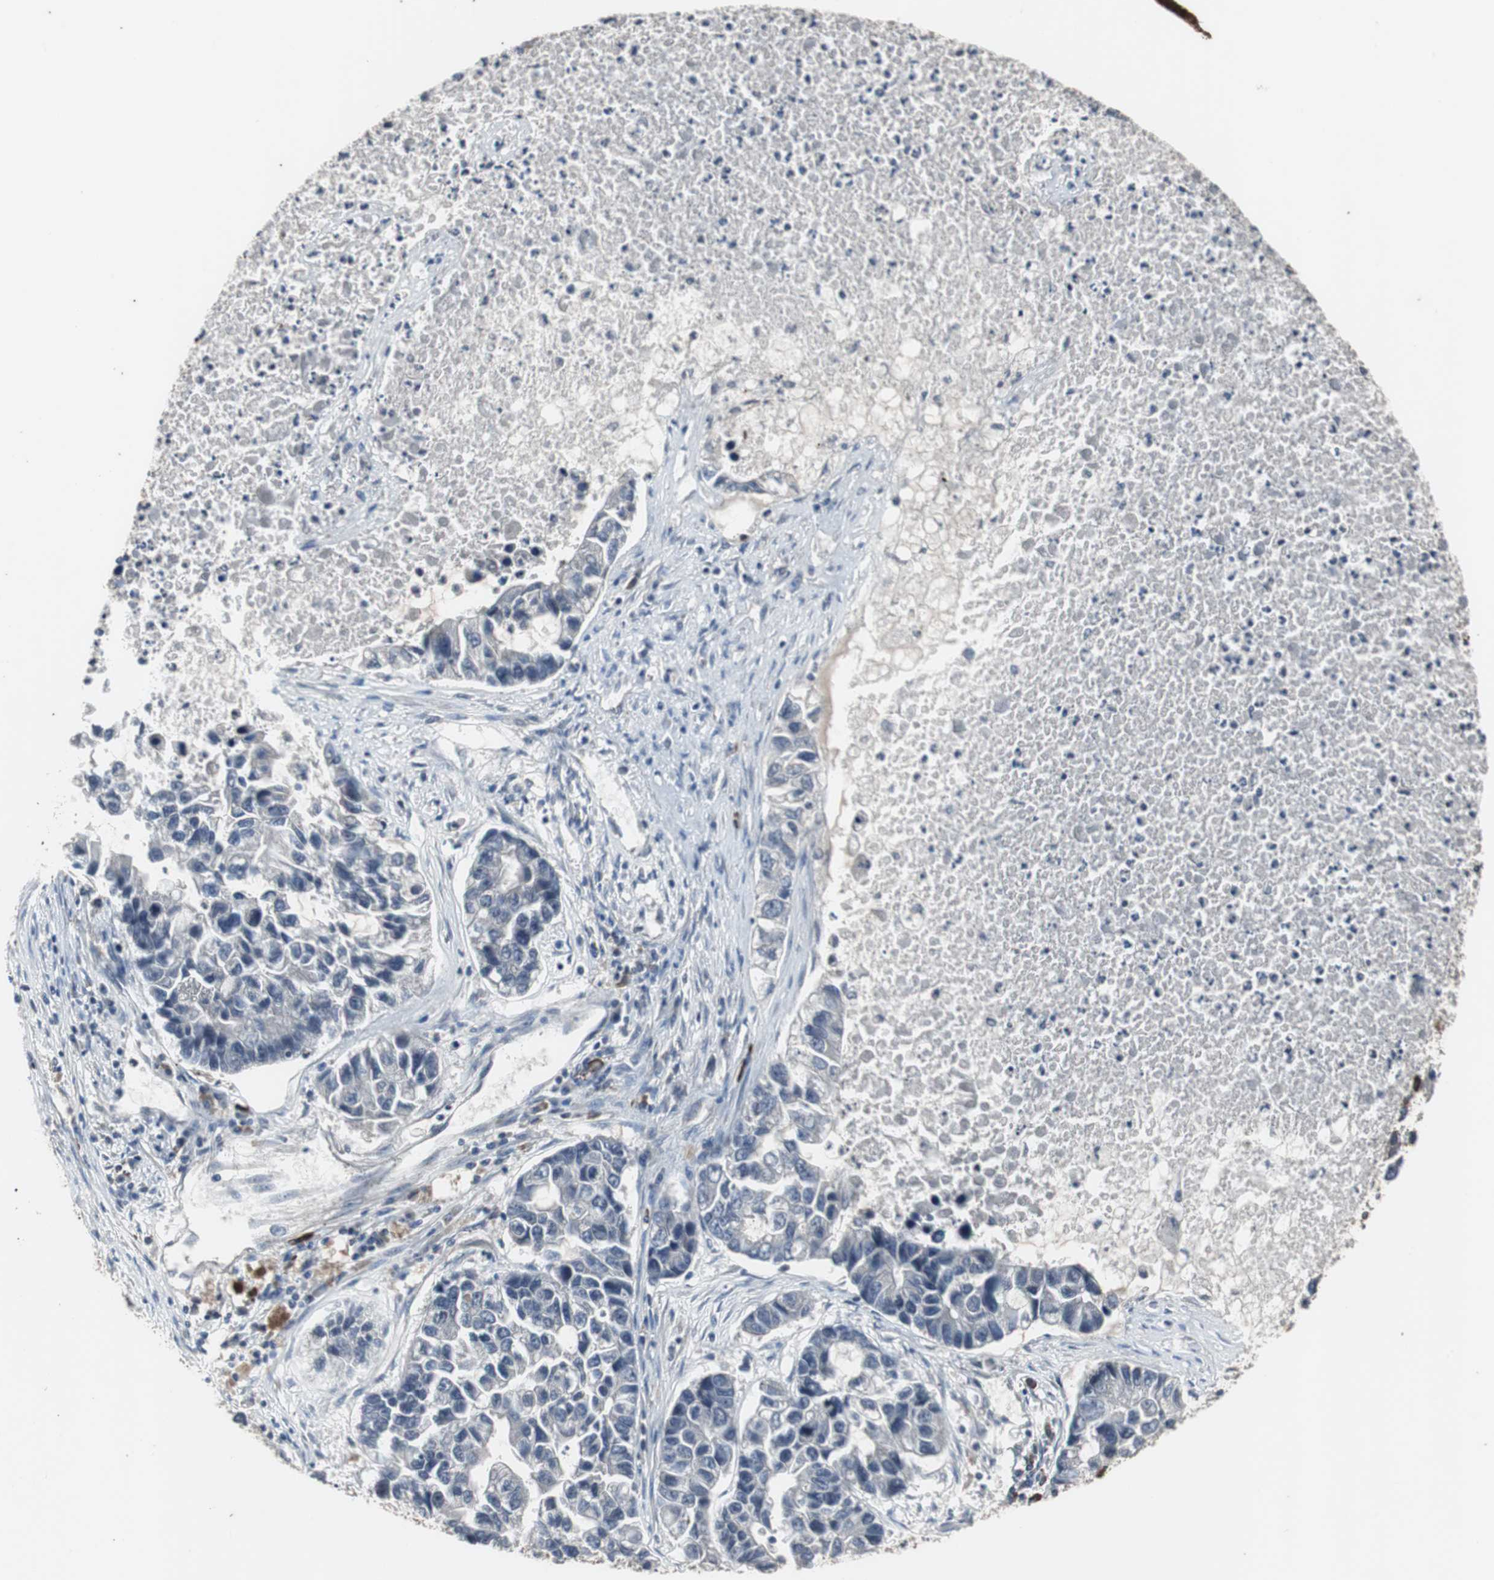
{"staining": {"intensity": "negative", "quantity": "none", "location": "none"}, "tissue": "lung cancer", "cell_type": "Tumor cells", "image_type": "cancer", "snomed": [{"axis": "morphology", "description": "Adenocarcinoma, NOS"}, {"axis": "topography", "description": "Lung"}], "caption": "The micrograph shows no significant positivity in tumor cells of adenocarcinoma (lung).", "gene": "CRADD", "patient": {"sex": "female", "age": 51}}